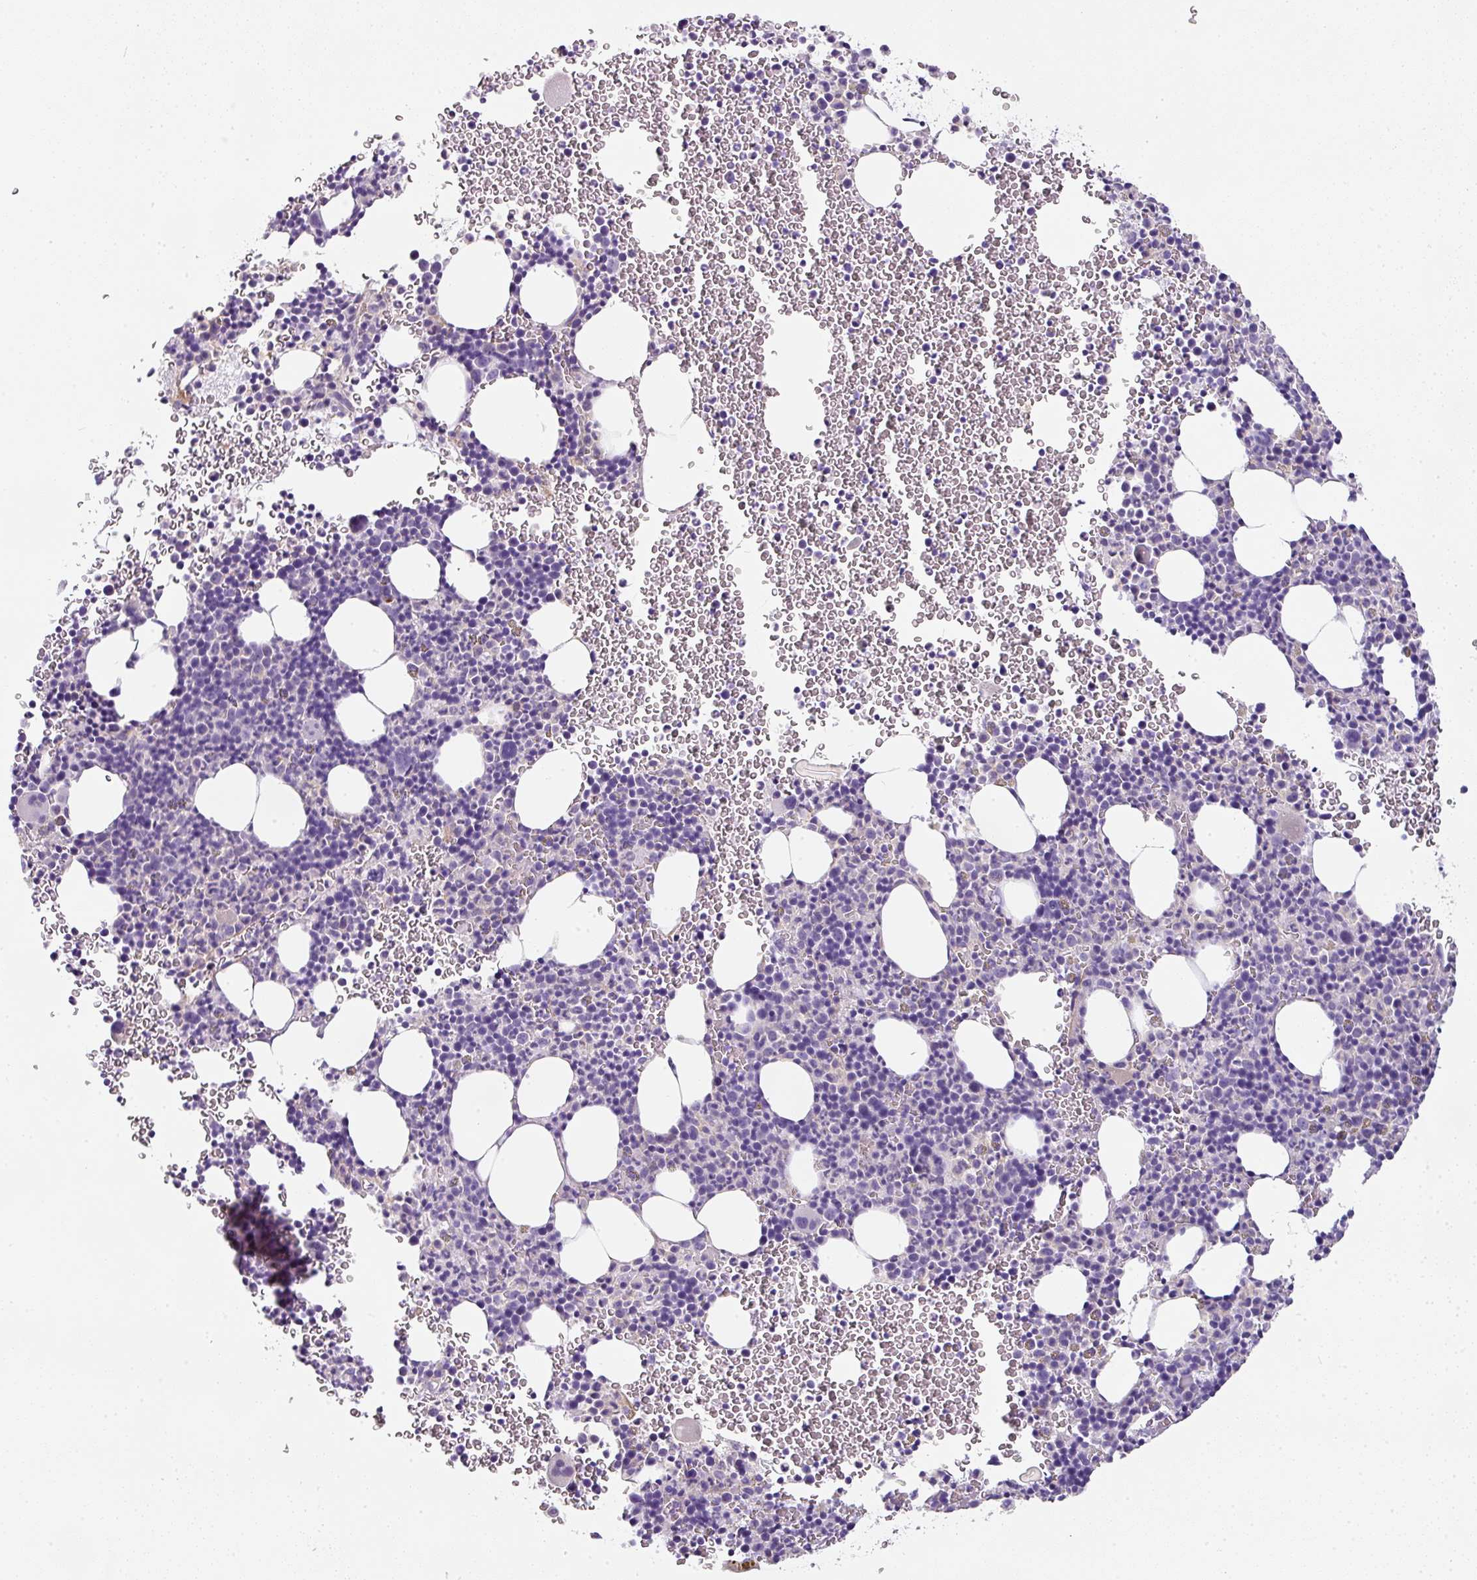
{"staining": {"intensity": "negative", "quantity": "none", "location": "none"}, "tissue": "bone marrow", "cell_type": "Hematopoietic cells", "image_type": "normal", "snomed": [{"axis": "morphology", "description": "Normal tissue, NOS"}, {"axis": "topography", "description": "Bone marrow"}], "caption": "DAB (3,3'-diaminobenzidine) immunohistochemical staining of unremarkable bone marrow shows no significant positivity in hematopoietic cells.", "gene": "OR52N1", "patient": {"sex": "male", "age": 61}}